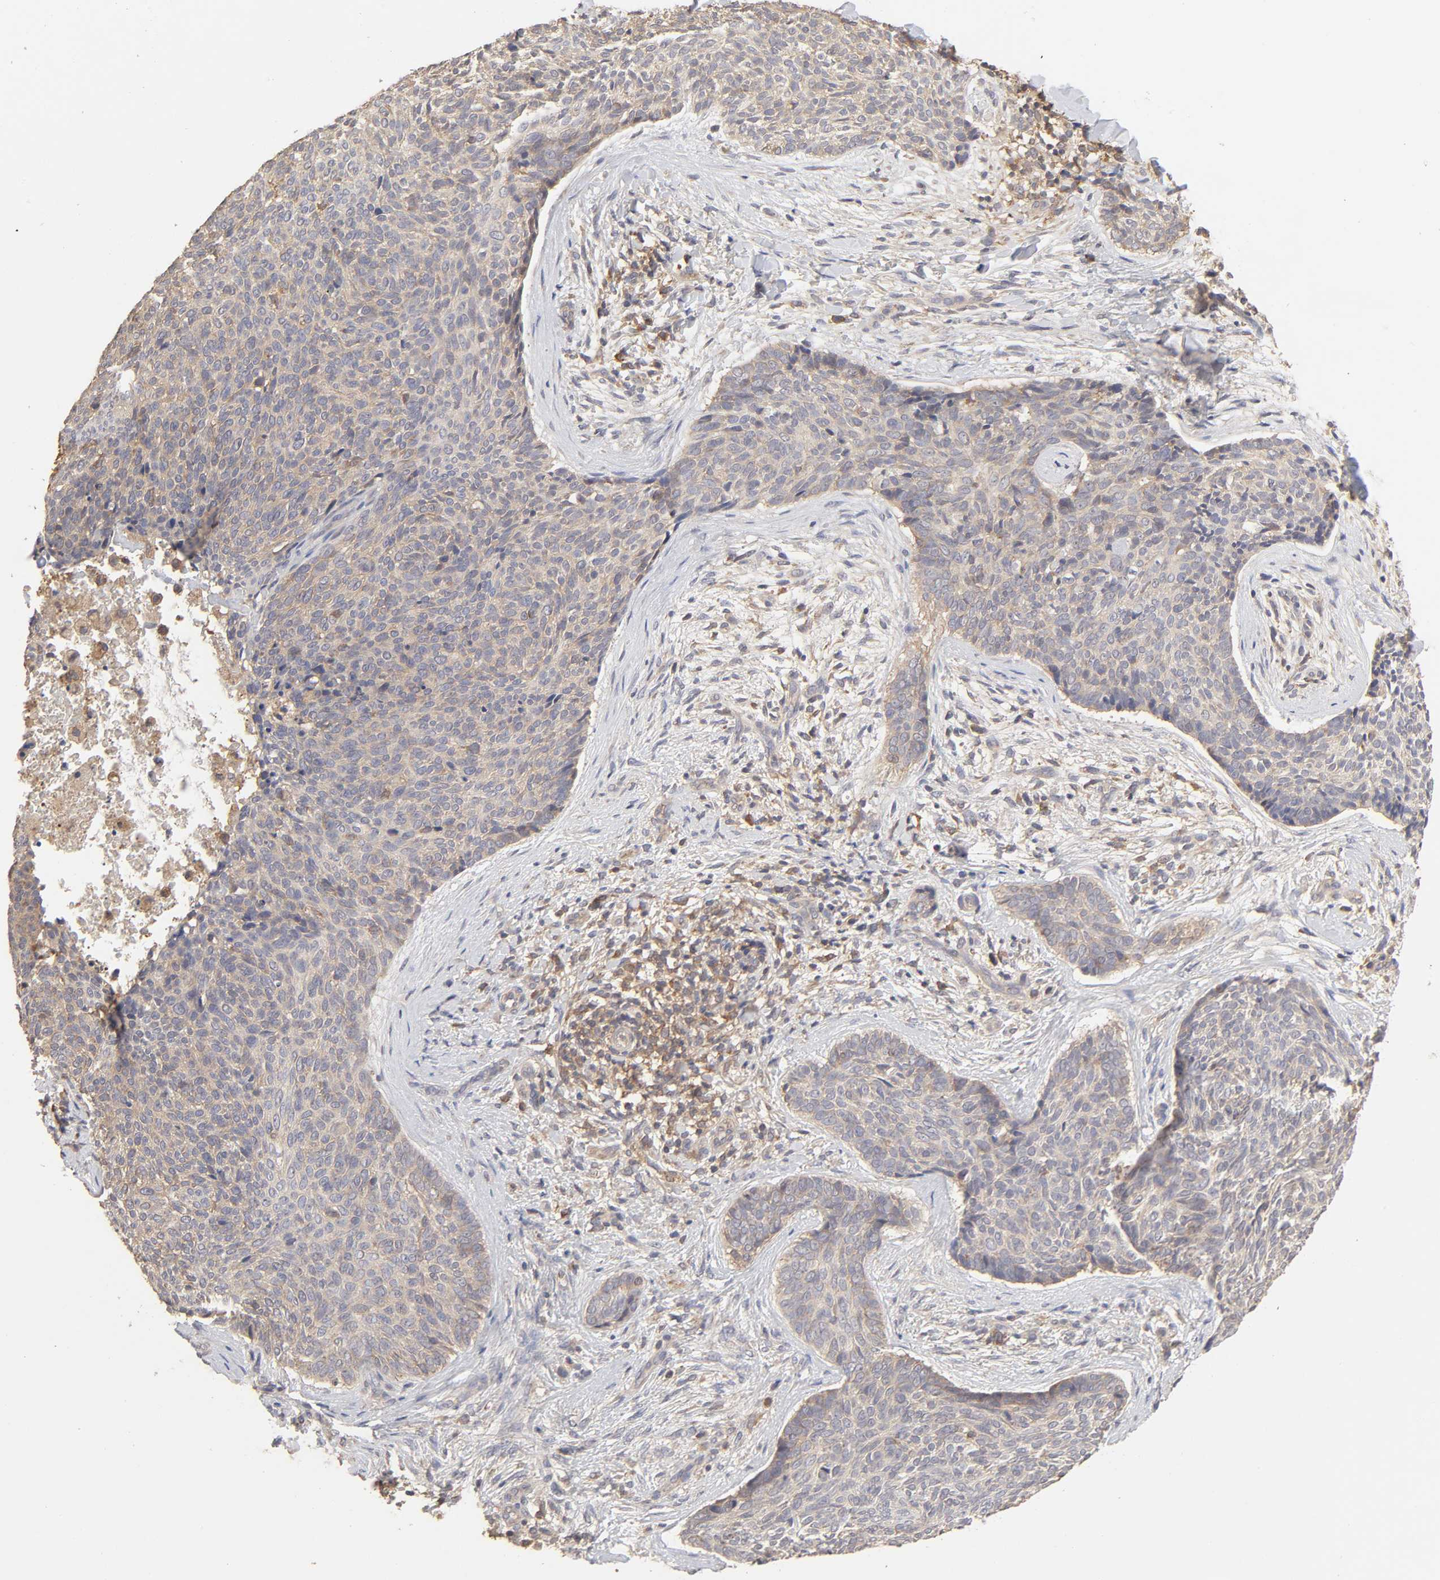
{"staining": {"intensity": "negative", "quantity": "none", "location": "none"}, "tissue": "skin cancer", "cell_type": "Tumor cells", "image_type": "cancer", "snomed": [{"axis": "morphology", "description": "Normal tissue, NOS"}, {"axis": "morphology", "description": "Basal cell carcinoma"}, {"axis": "topography", "description": "Skin"}], "caption": "Image shows no protein staining in tumor cells of basal cell carcinoma (skin) tissue.", "gene": "AP1G2", "patient": {"sex": "female", "age": 57}}